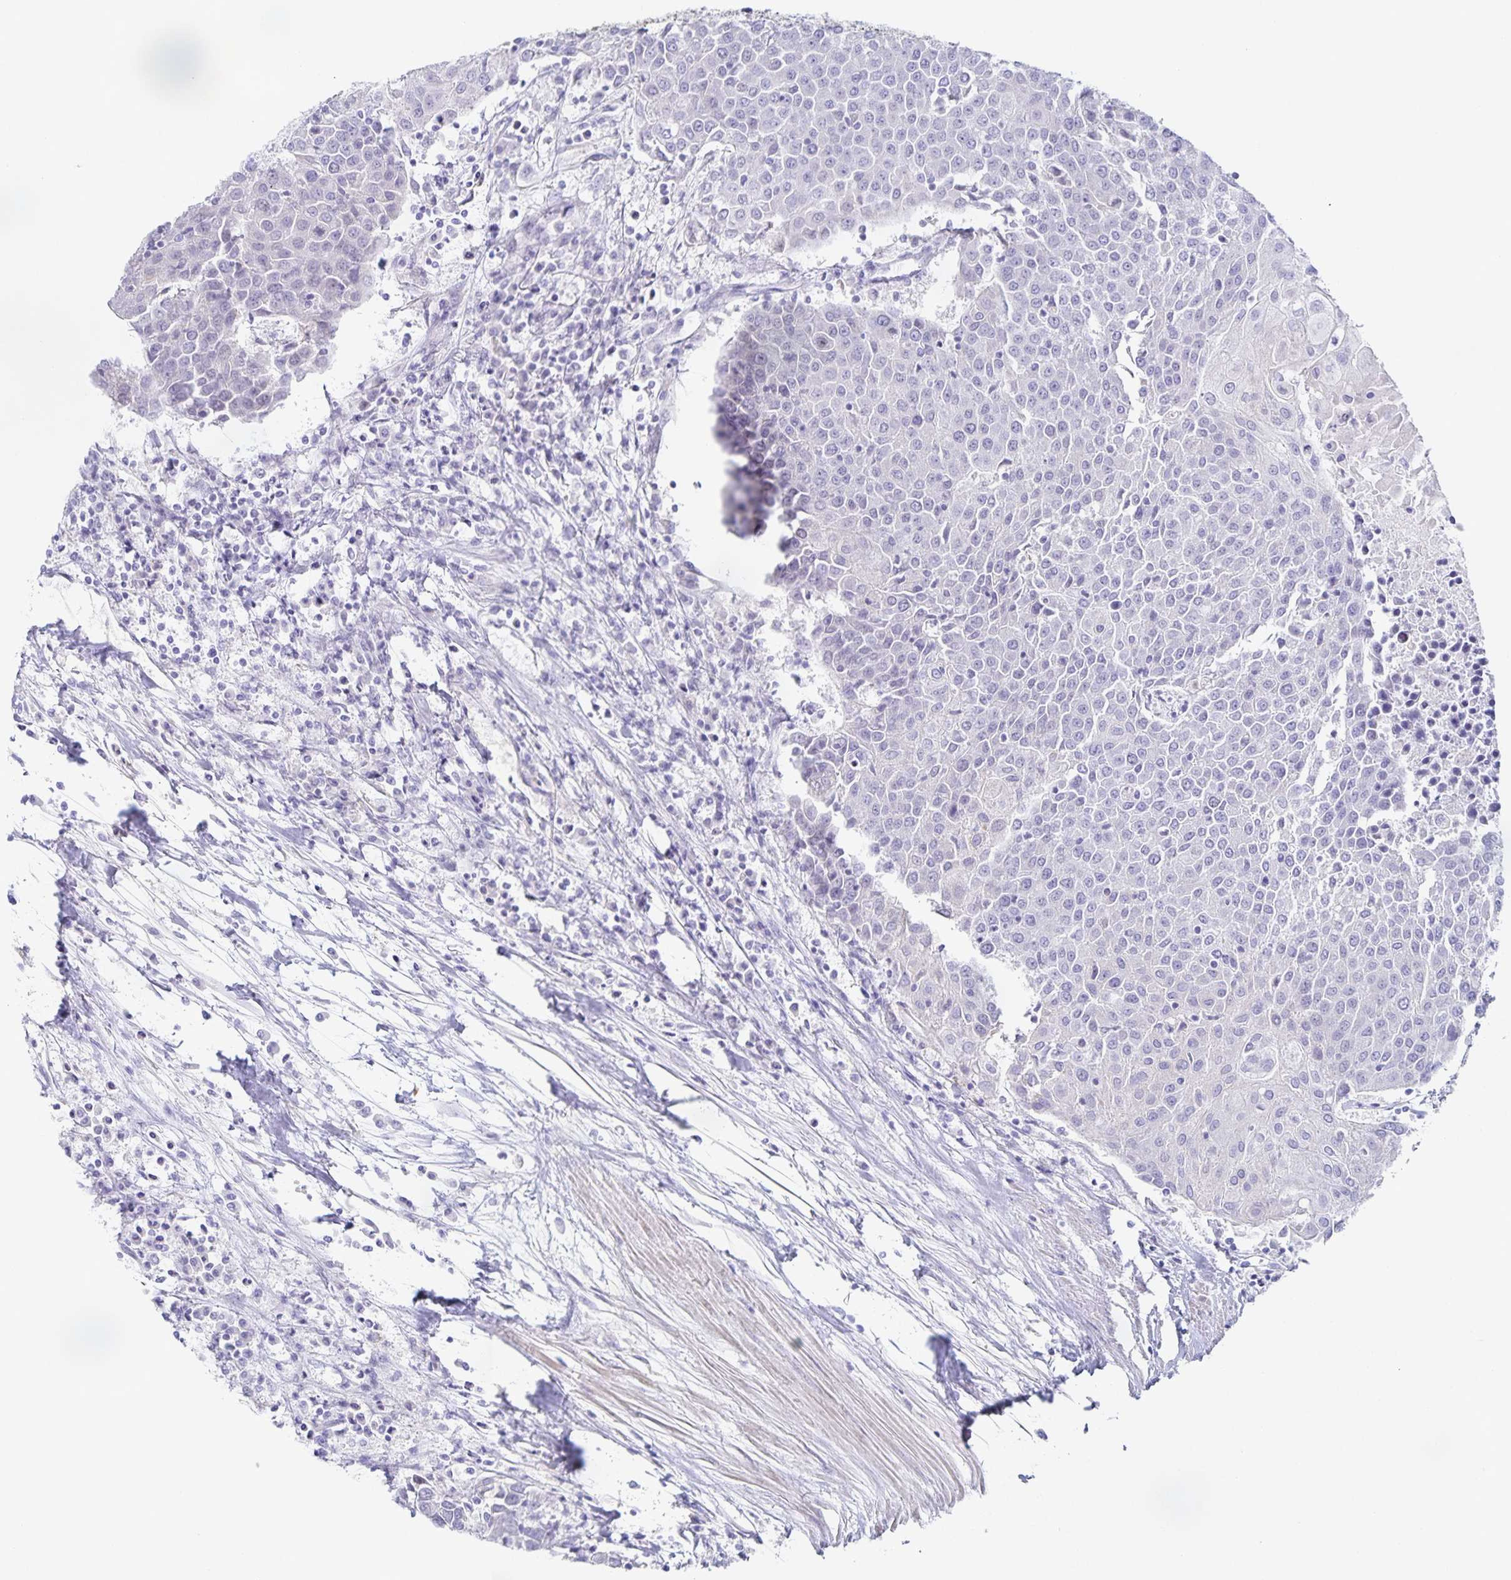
{"staining": {"intensity": "negative", "quantity": "none", "location": "none"}, "tissue": "urothelial cancer", "cell_type": "Tumor cells", "image_type": "cancer", "snomed": [{"axis": "morphology", "description": "Urothelial carcinoma, High grade"}, {"axis": "topography", "description": "Urinary bladder"}], "caption": "A high-resolution micrograph shows immunohistochemistry (IHC) staining of urothelial cancer, which exhibits no significant expression in tumor cells.", "gene": "CENPH", "patient": {"sex": "female", "age": 85}}